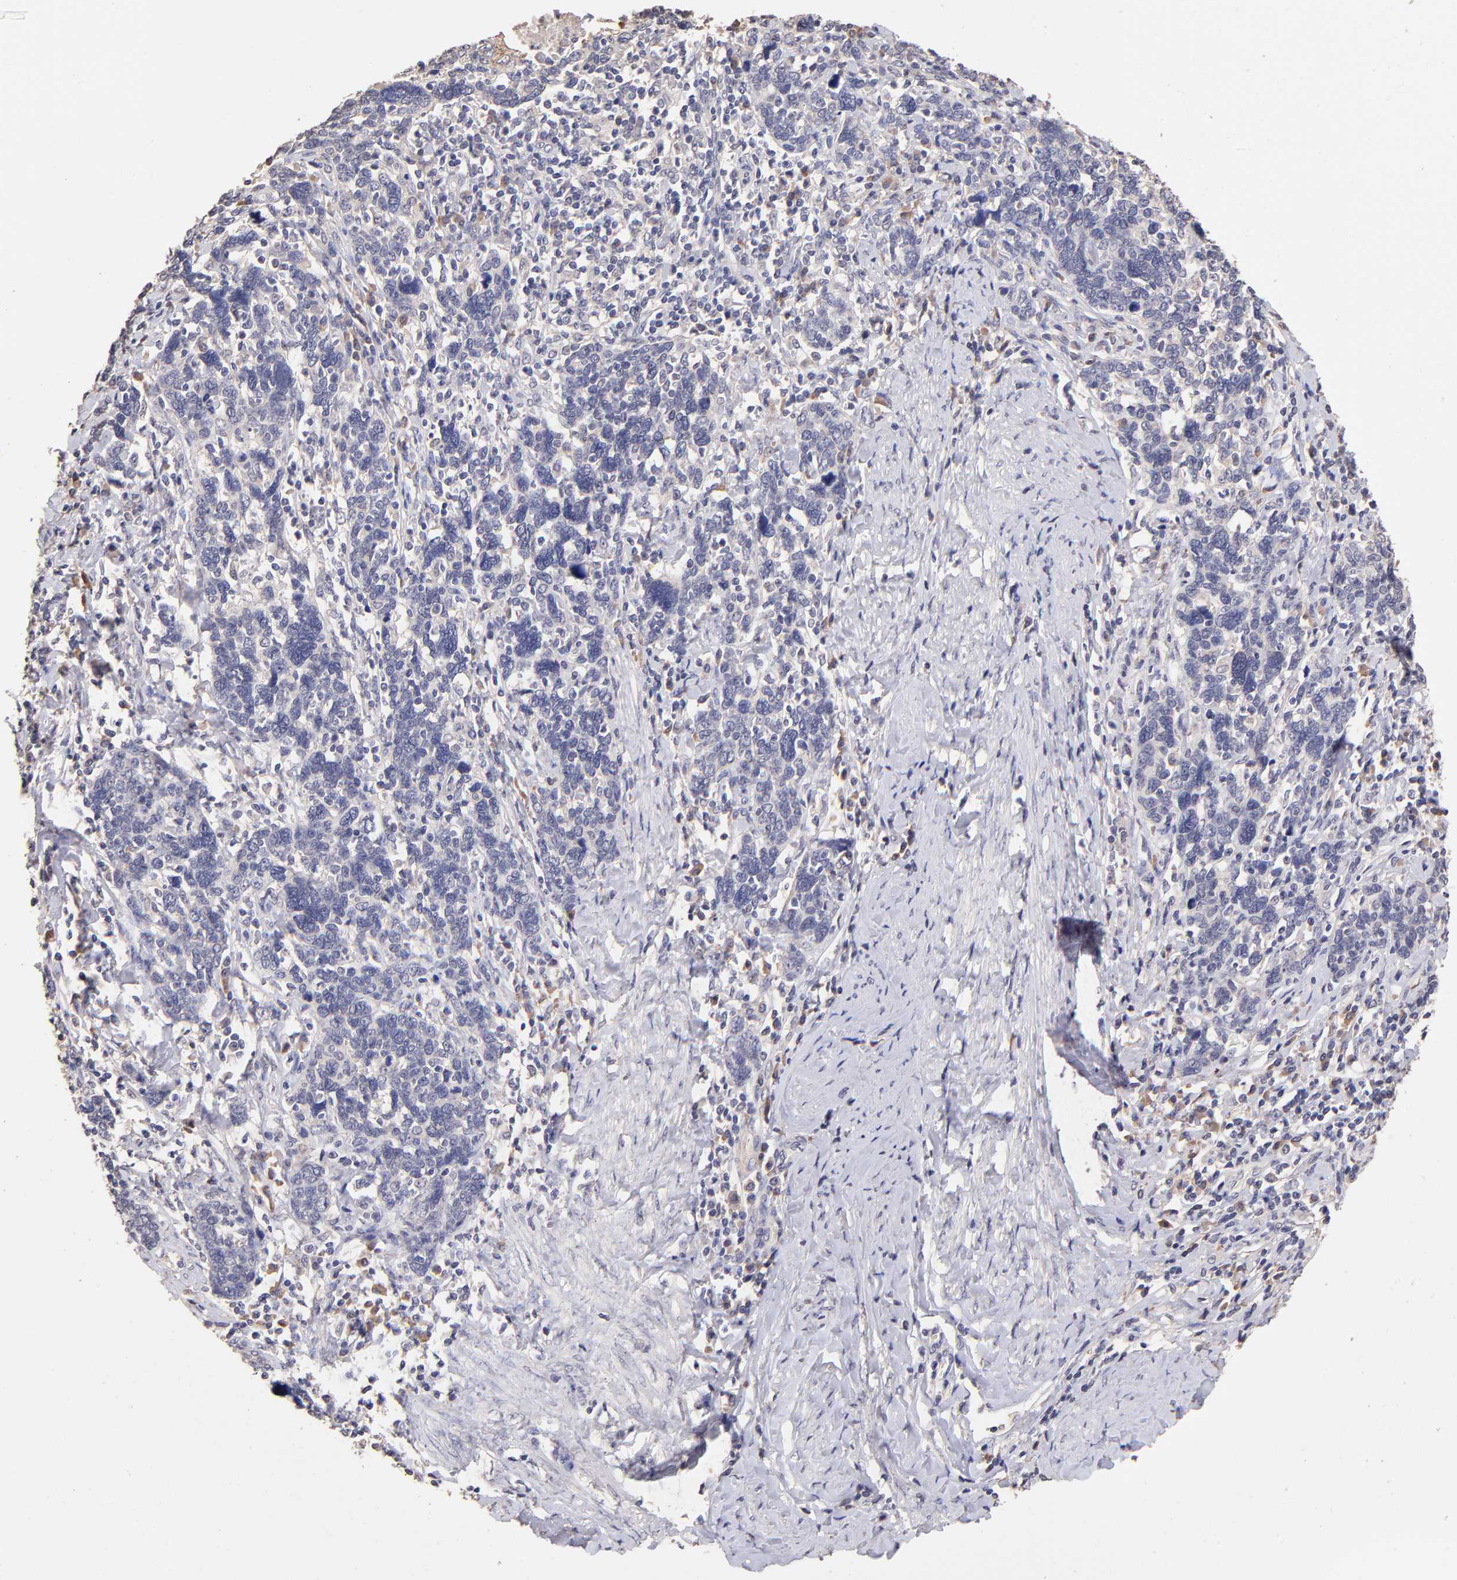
{"staining": {"intensity": "negative", "quantity": "none", "location": "none"}, "tissue": "cervical cancer", "cell_type": "Tumor cells", "image_type": "cancer", "snomed": [{"axis": "morphology", "description": "Squamous cell carcinoma, NOS"}, {"axis": "topography", "description": "Cervix"}], "caption": "Photomicrograph shows no significant protein expression in tumor cells of cervical cancer (squamous cell carcinoma). The staining was performed using DAB to visualize the protein expression in brown, while the nuclei were stained in blue with hematoxylin (Magnification: 20x).", "gene": "RNASEL", "patient": {"sex": "female", "age": 41}}